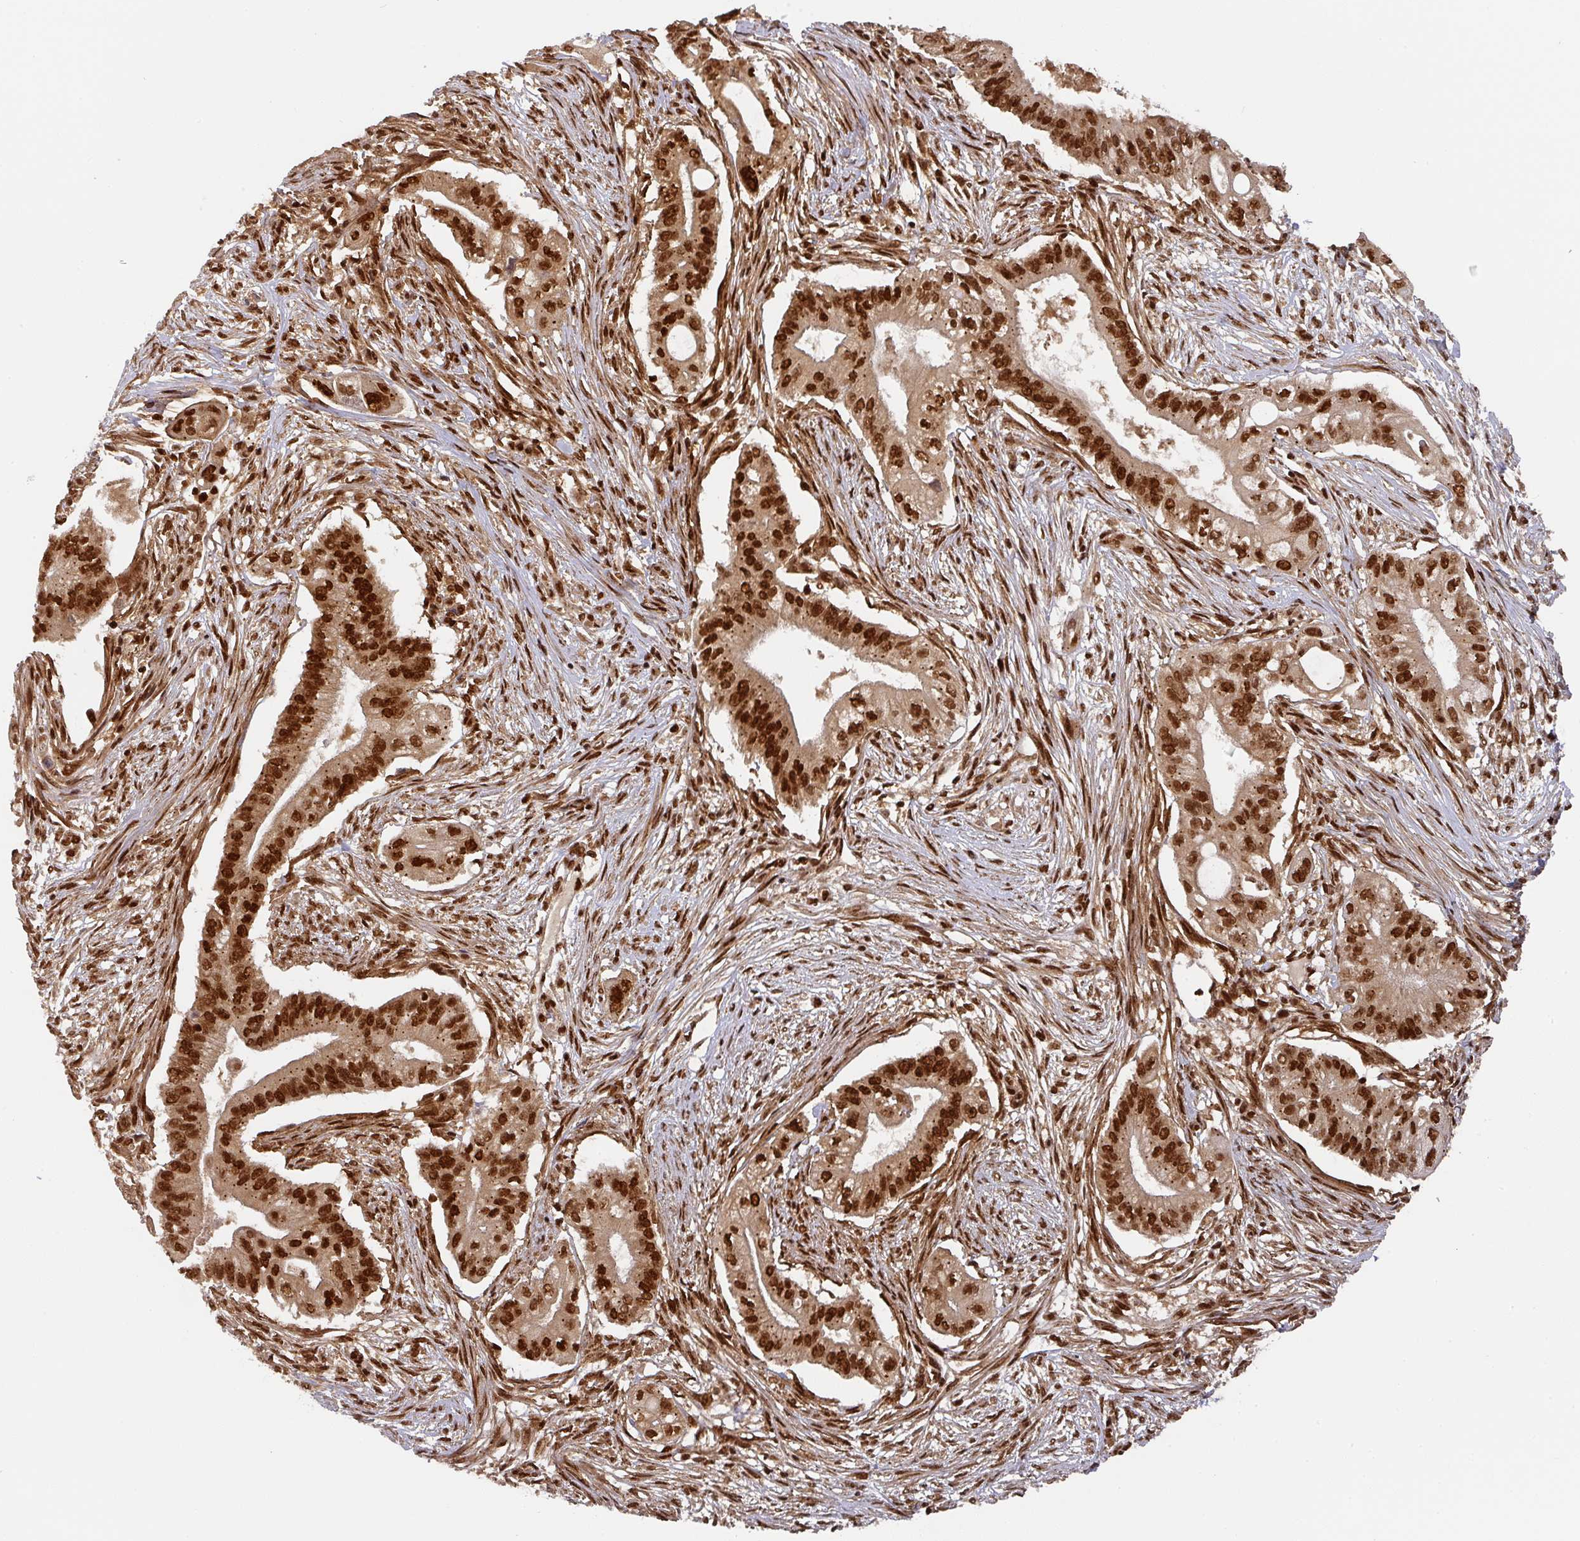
{"staining": {"intensity": "strong", "quantity": ">75%", "location": "nuclear"}, "tissue": "pancreatic cancer", "cell_type": "Tumor cells", "image_type": "cancer", "snomed": [{"axis": "morphology", "description": "Adenocarcinoma, NOS"}, {"axis": "topography", "description": "Pancreas"}], "caption": "Immunohistochemical staining of human adenocarcinoma (pancreatic) shows strong nuclear protein positivity in approximately >75% of tumor cells.", "gene": "DIDO1", "patient": {"sex": "female", "age": 68}}